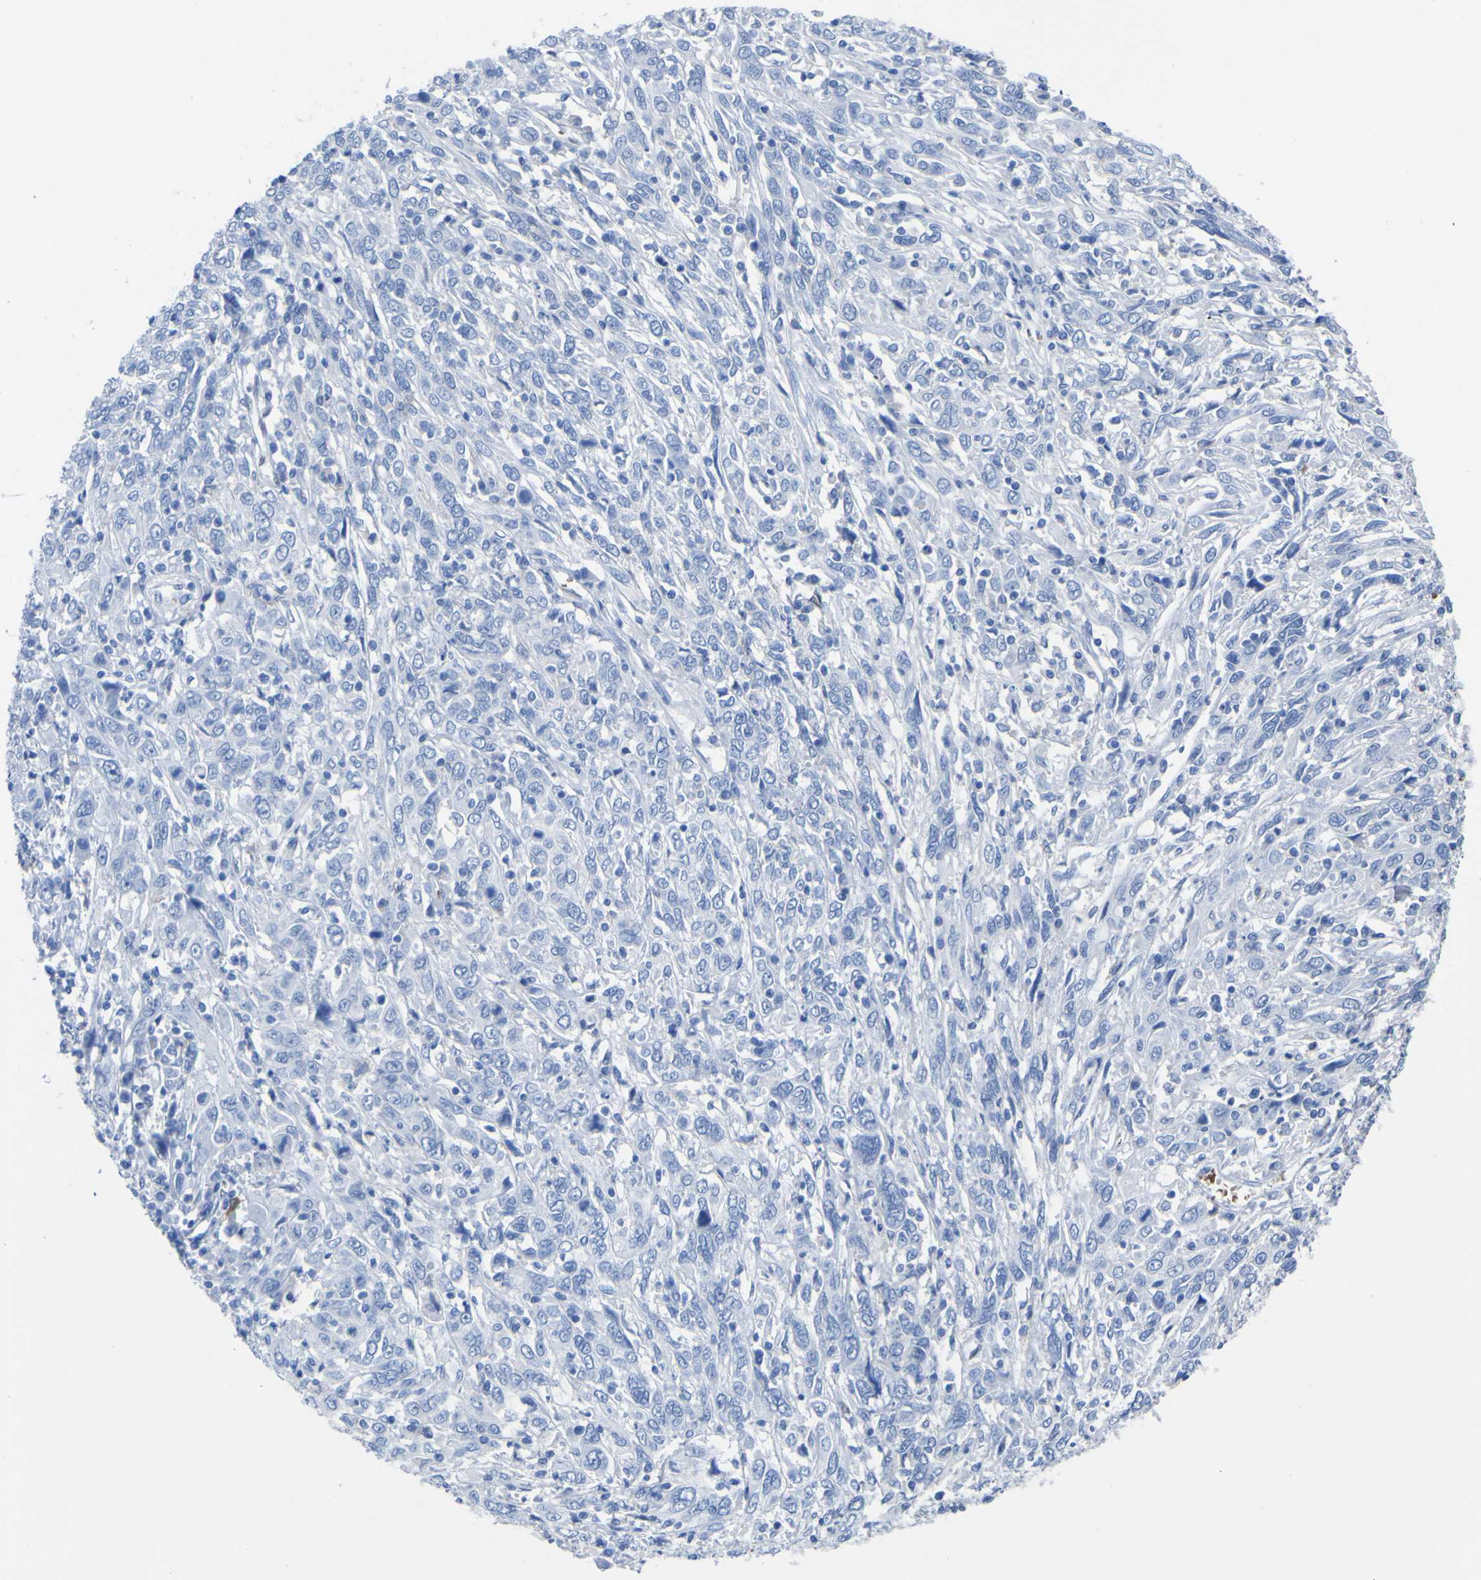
{"staining": {"intensity": "negative", "quantity": "none", "location": "none"}, "tissue": "cervical cancer", "cell_type": "Tumor cells", "image_type": "cancer", "snomed": [{"axis": "morphology", "description": "Squamous cell carcinoma, NOS"}, {"axis": "topography", "description": "Cervix"}], "caption": "The IHC micrograph has no significant positivity in tumor cells of cervical cancer tissue.", "gene": "DACH1", "patient": {"sex": "female", "age": 46}}